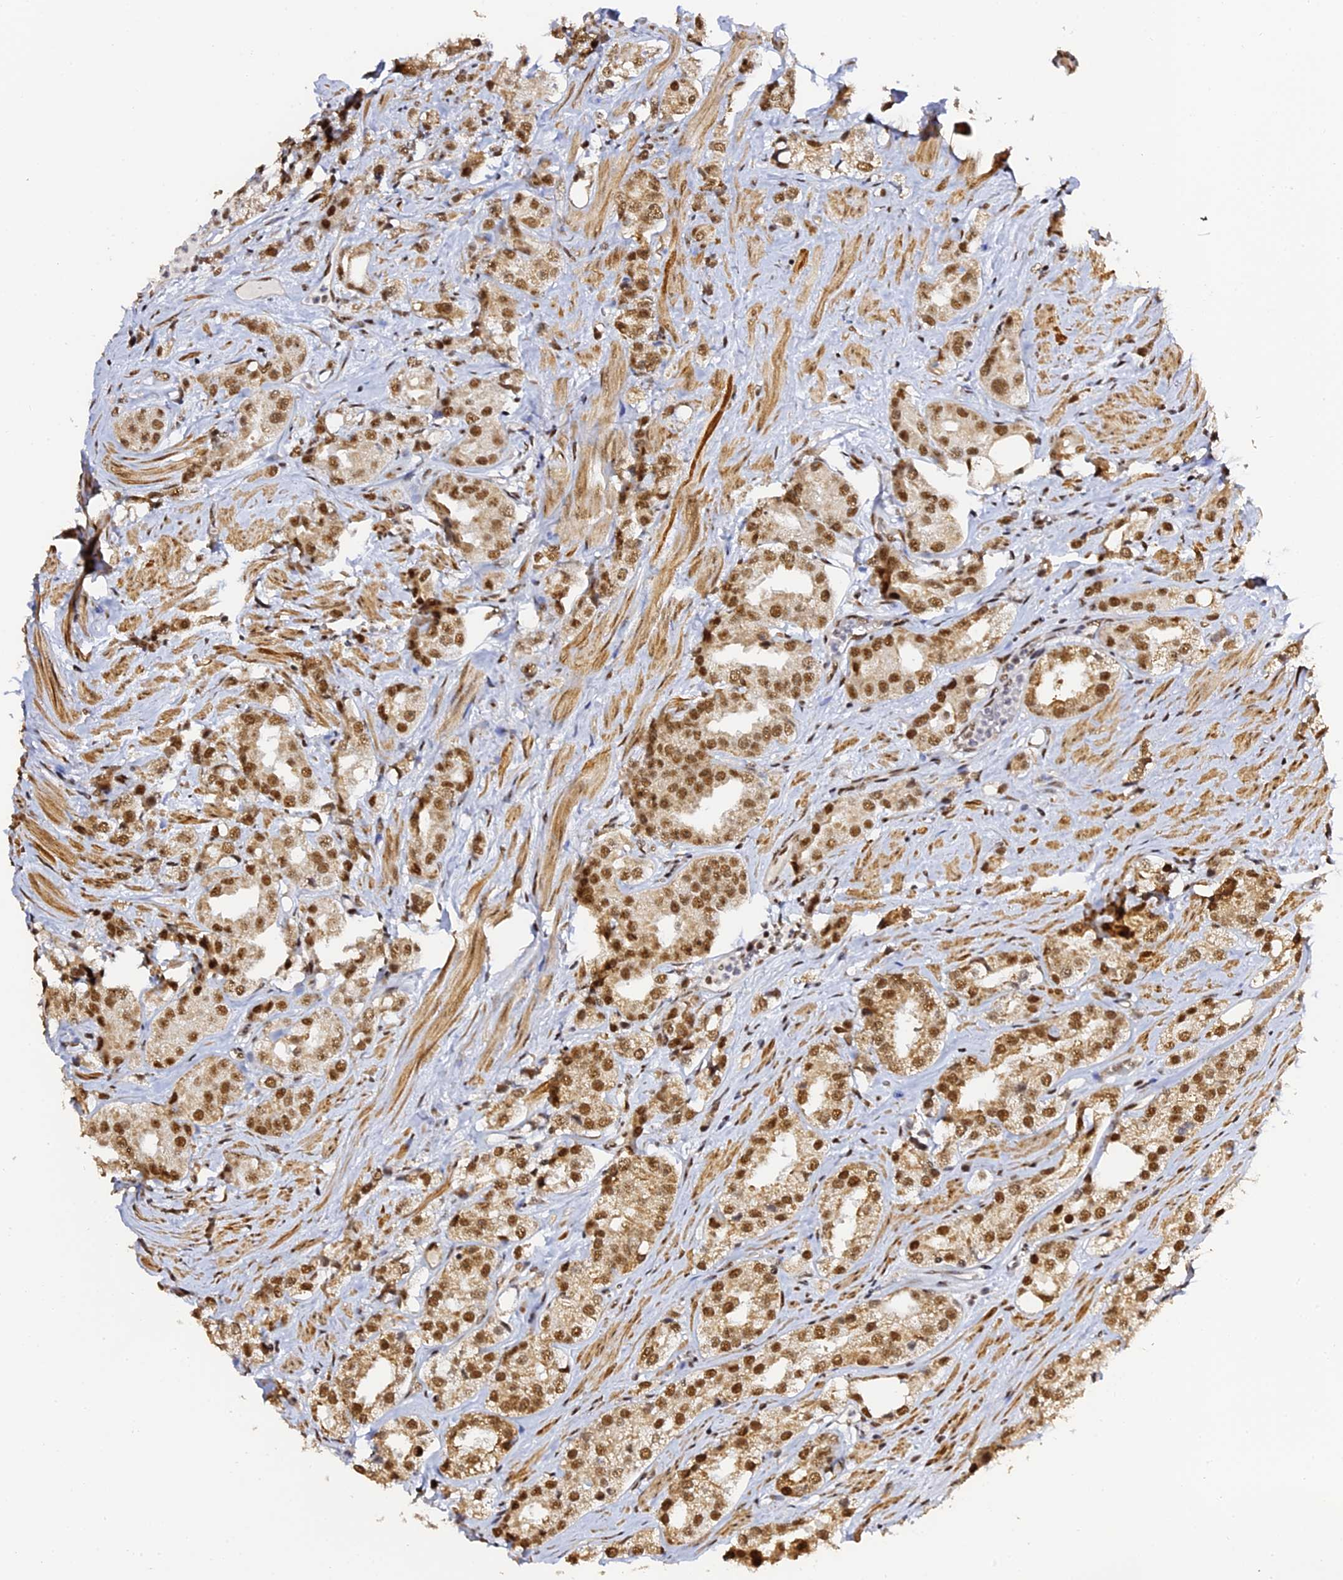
{"staining": {"intensity": "moderate", "quantity": ">75%", "location": "nuclear"}, "tissue": "prostate cancer", "cell_type": "Tumor cells", "image_type": "cancer", "snomed": [{"axis": "morphology", "description": "Adenocarcinoma, NOS"}, {"axis": "topography", "description": "Prostate"}], "caption": "A micrograph of human prostate adenocarcinoma stained for a protein reveals moderate nuclear brown staining in tumor cells. (DAB = brown stain, brightfield microscopy at high magnification).", "gene": "MCRS1", "patient": {"sex": "male", "age": 79}}